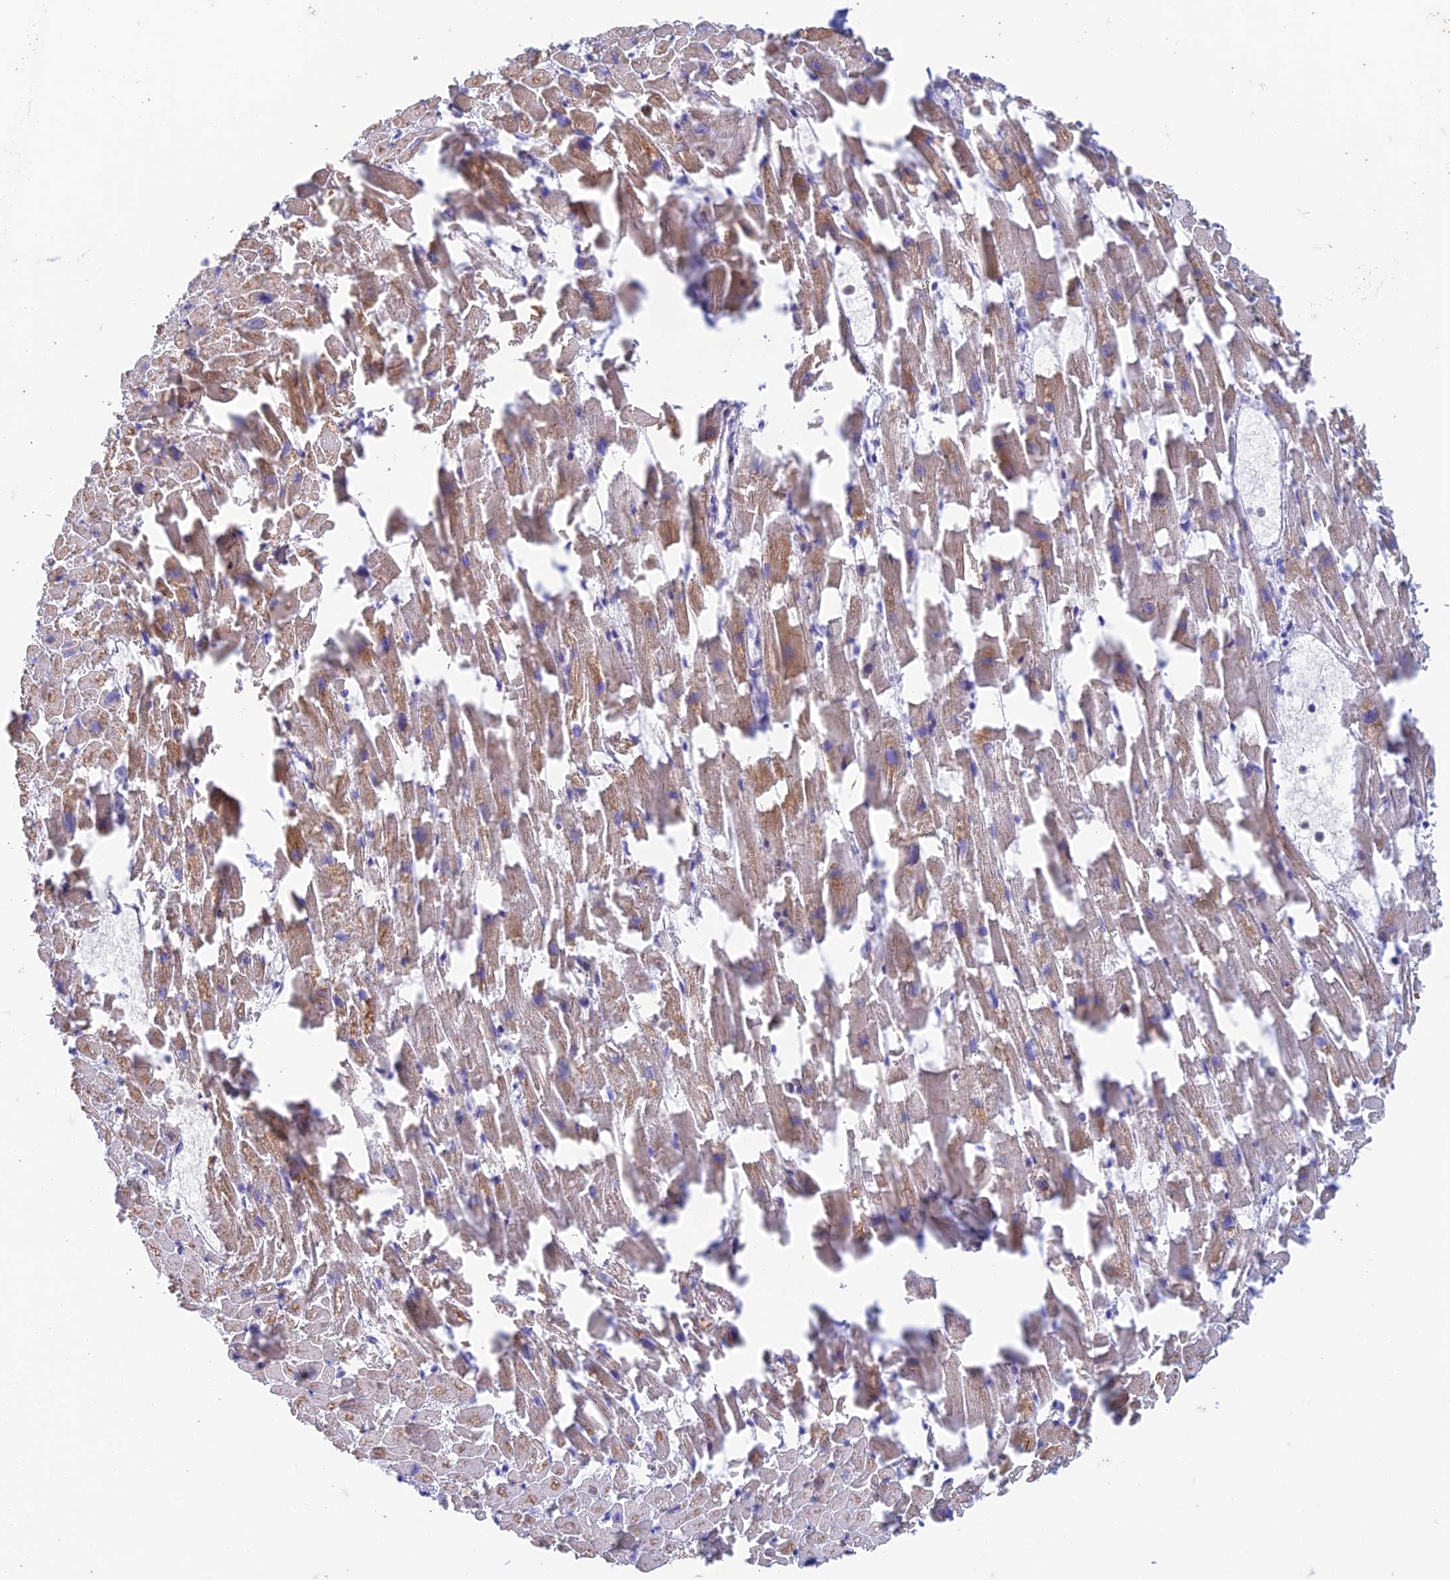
{"staining": {"intensity": "moderate", "quantity": ">75%", "location": "cytoplasmic/membranous"}, "tissue": "heart muscle", "cell_type": "Cardiomyocytes", "image_type": "normal", "snomed": [{"axis": "morphology", "description": "Normal tissue, NOS"}, {"axis": "topography", "description": "Heart"}], "caption": "Immunohistochemical staining of unremarkable human heart muscle demonstrates >75% levels of moderate cytoplasmic/membranous protein positivity in approximately >75% of cardiomyocytes. (DAB IHC, brown staining for protein, blue staining for nuclei).", "gene": "ZNF181", "patient": {"sex": "female", "age": 64}}